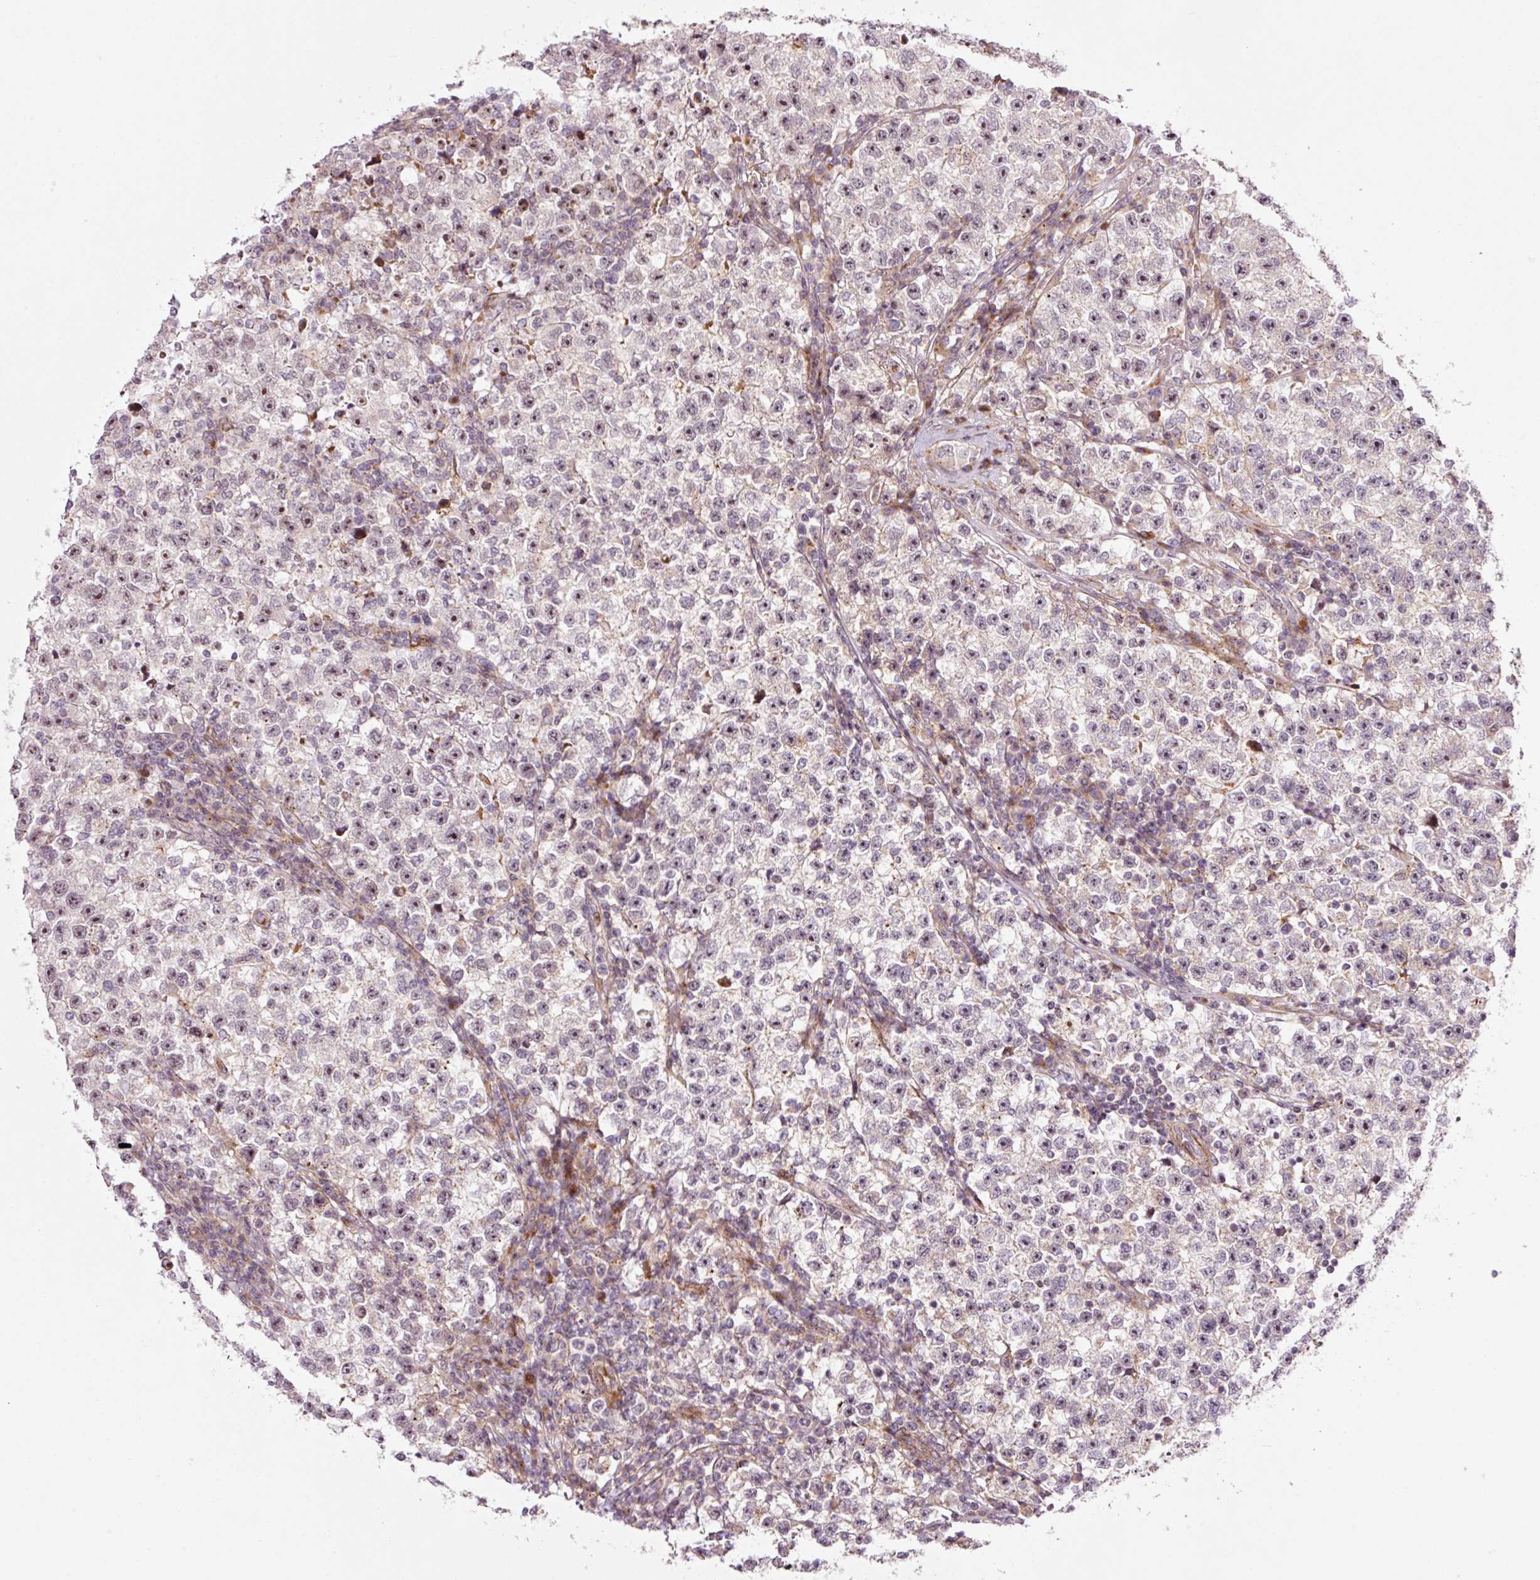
{"staining": {"intensity": "weak", "quantity": "<25%", "location": "nuclear"}, "tissue": "testis cancer", "cell_type": "Tumor cells", "image_type": "cancer", "snomed": [{"axis": "morphology", "description": "Seminoma, NOS"}, {"axis": "topography", "description": "Testis"}], "caption": "This is an immunohistochemistry (IHC) micrograph of testis cancer (seminoma). There is no expression in tumor cells.", "gene": "ANKRD20A1", "patient": {"sex": "male", "age": 22}}